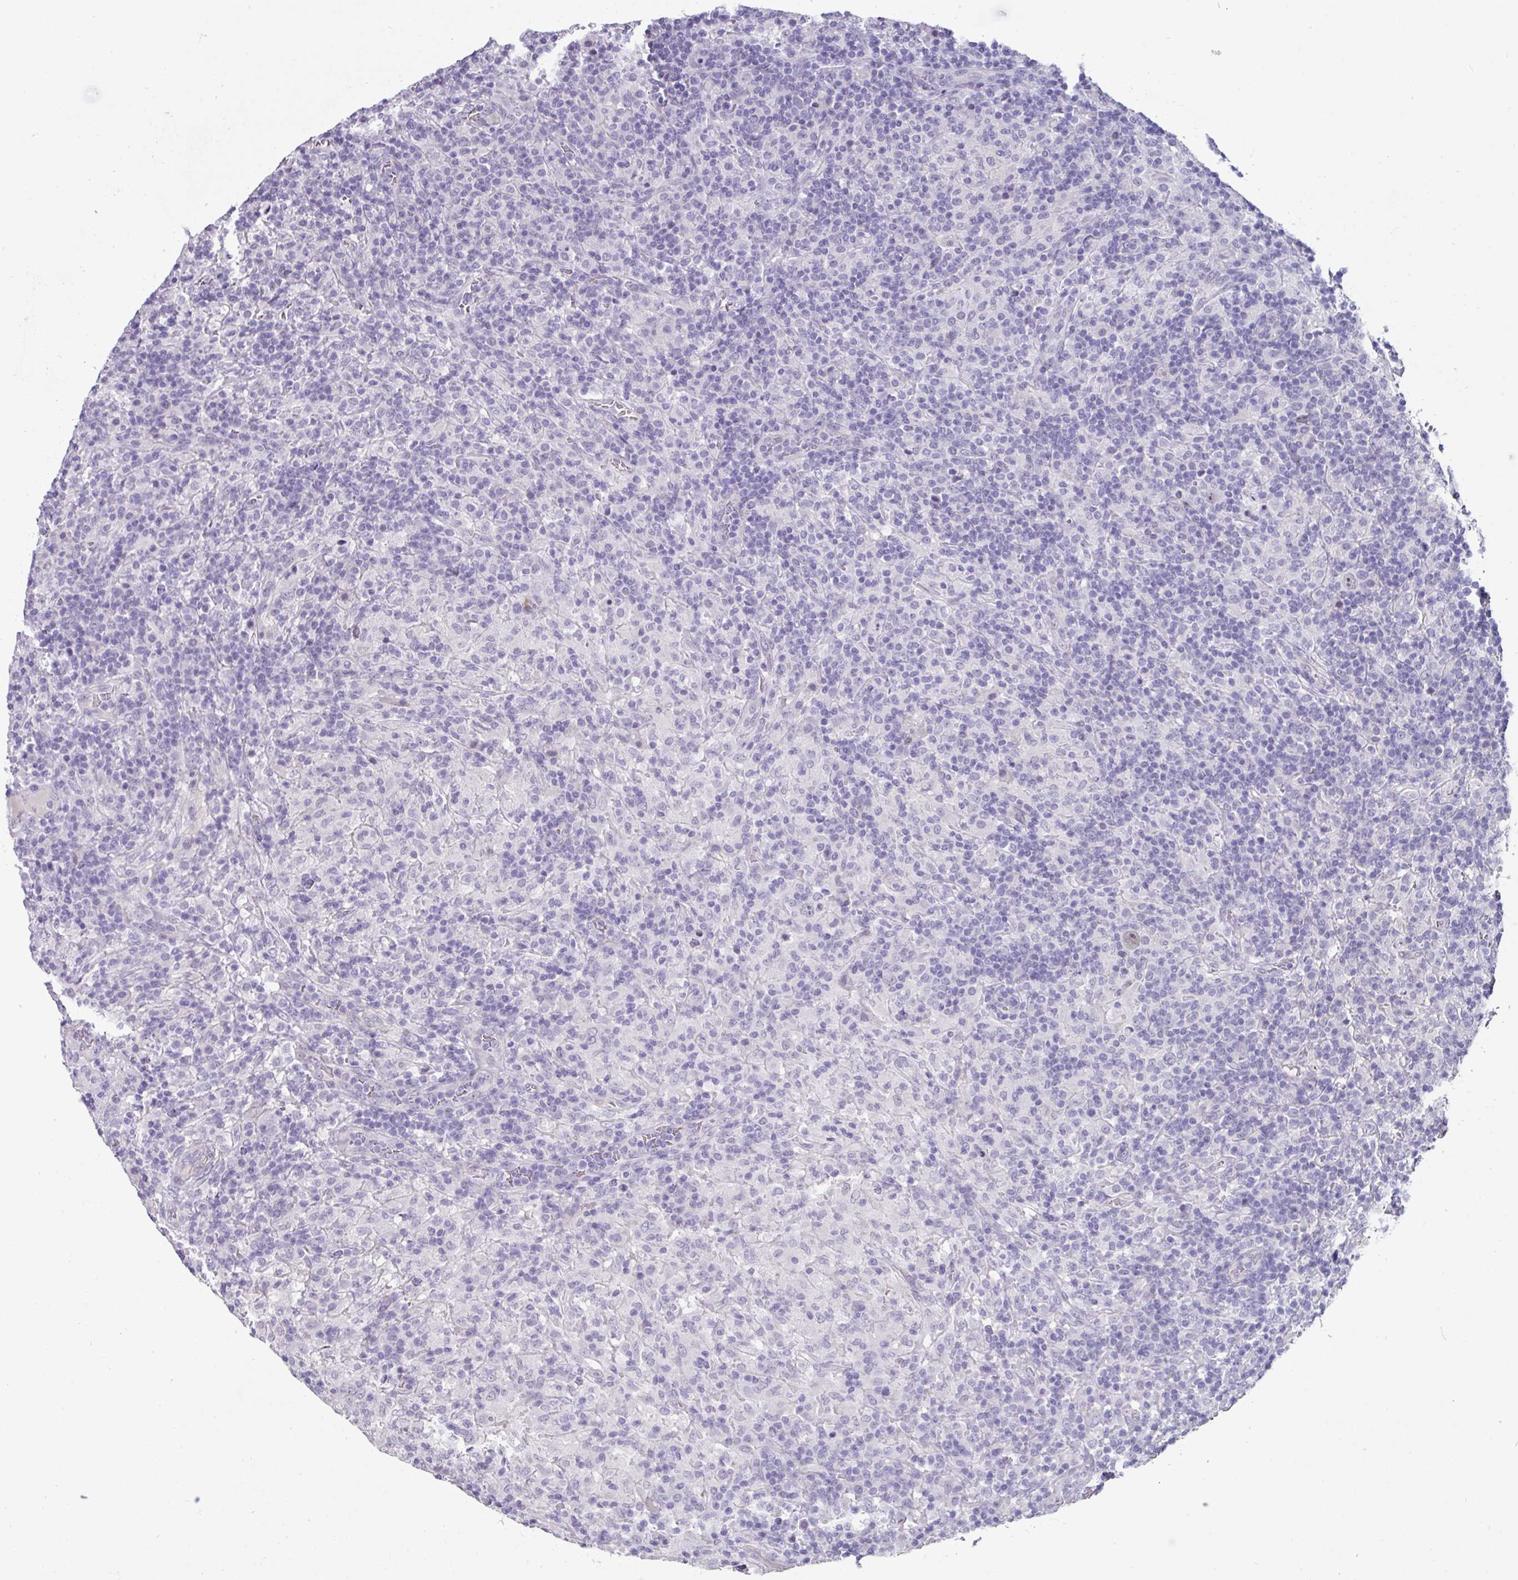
{"staining": {"intensity": "negative", "quantity": "none", "location": "none"}, "tissue": "lymphoma", "cell_type": "Tumor cells", "image_type": "cancer", "snomed": [{"axis": "morphology", "description": "Hodgkin's disease, NOS"}, {"axis": "topography", "description": "Lymph node"}], "caption": "Tumor cells are negative for protein expression in human Hodgkin's disease. (Immunohistochemistry (ihc), brightfield microscopy, high magnification).", "gene": "EYA3", "patient": {"sex": "male", "age": 70}}